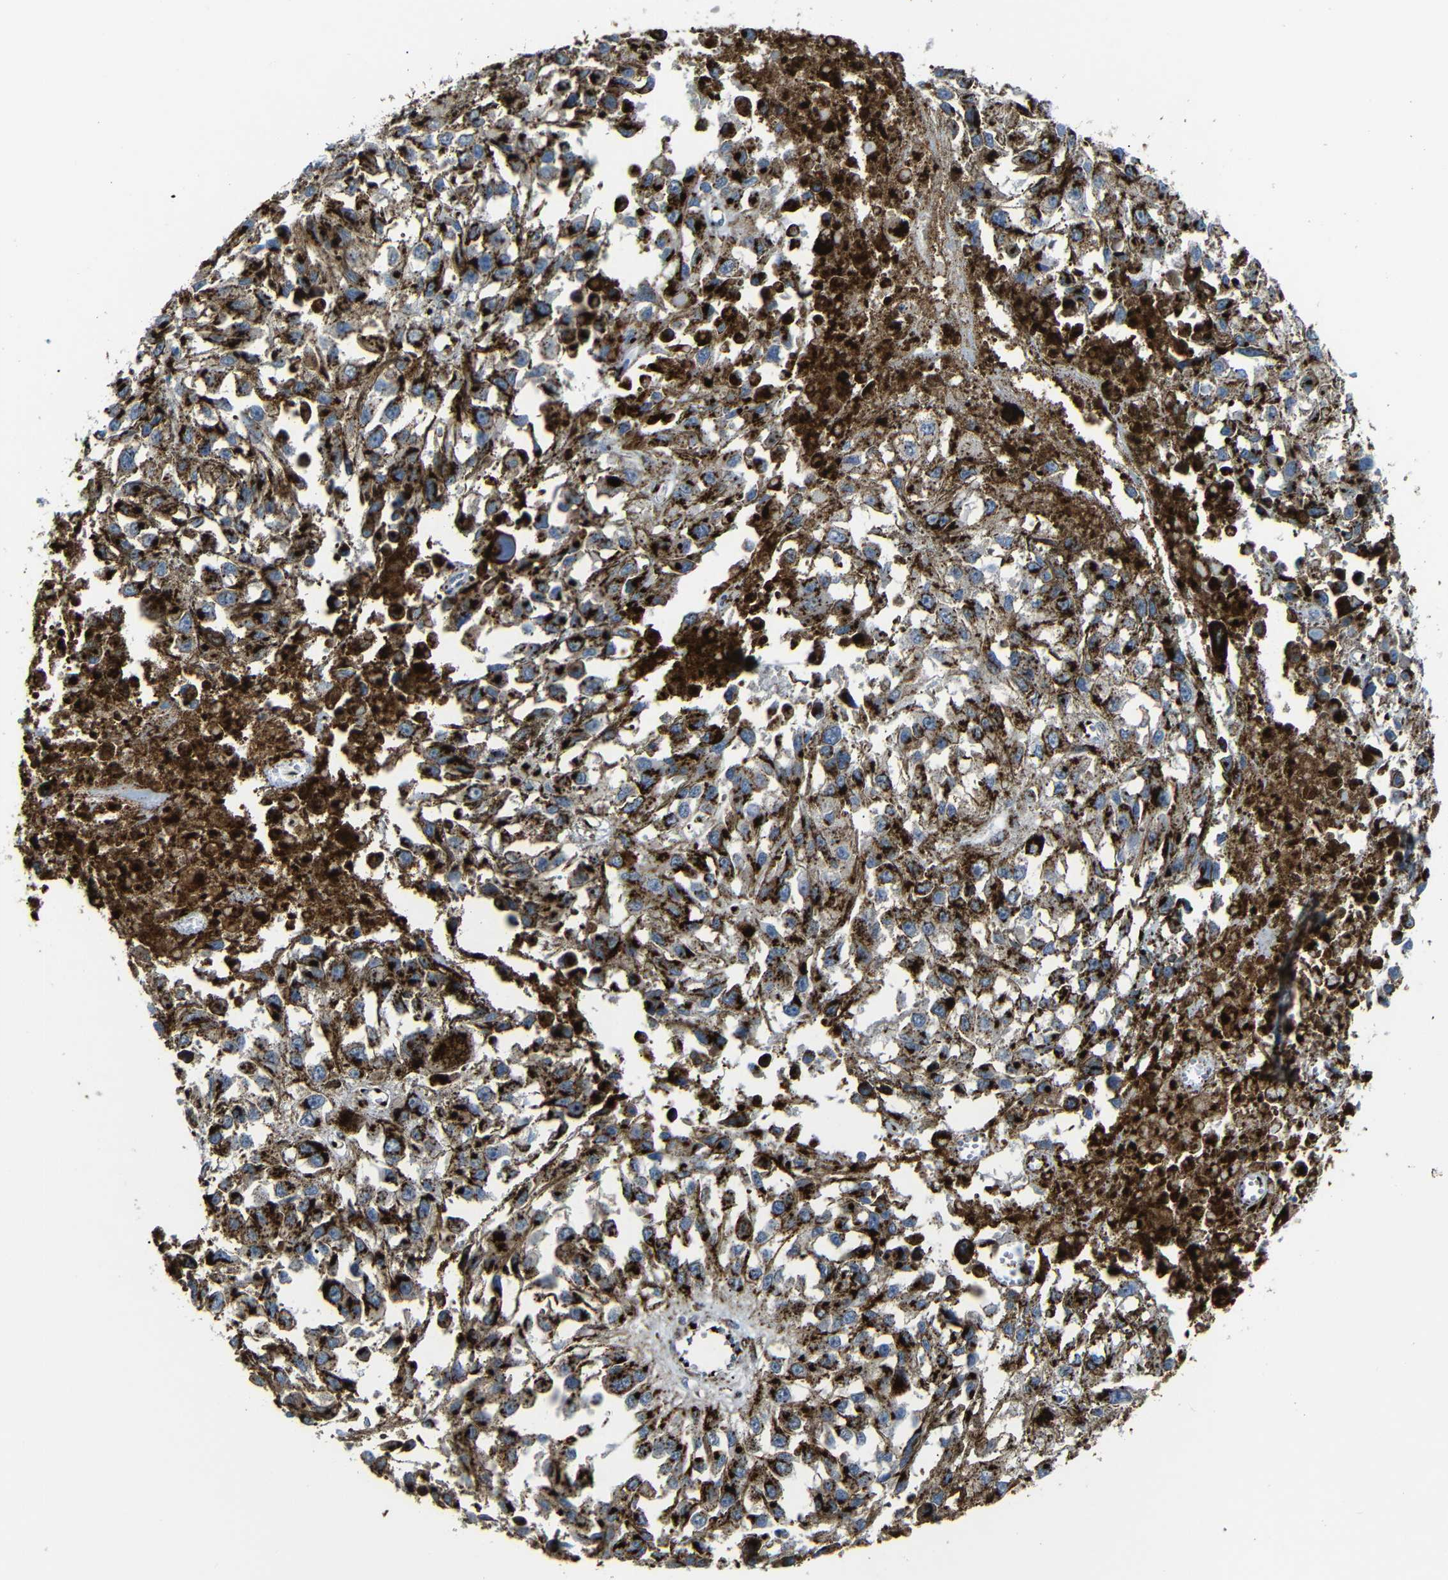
{"staining": {"intensity": "strong", "quantity": ">75%", "location": "cytoplasmic/membranous"}, "tissue": "melanoma", "cell_type": "Tumor cells", "image_type": "cancer", "snomed": [{"axis": "morphology", "description": "Malignant melanoma, Metastatic site"}, {"axis": "topography", "description": "Lymph node"}], "caption": "IHC of melanoma reveals high levels of strong cytoplasmic/membranous positivity in about >75% of tumor cells.", "gene": "TGOLN2", "patient": {"sex": "male", "age": 59}}